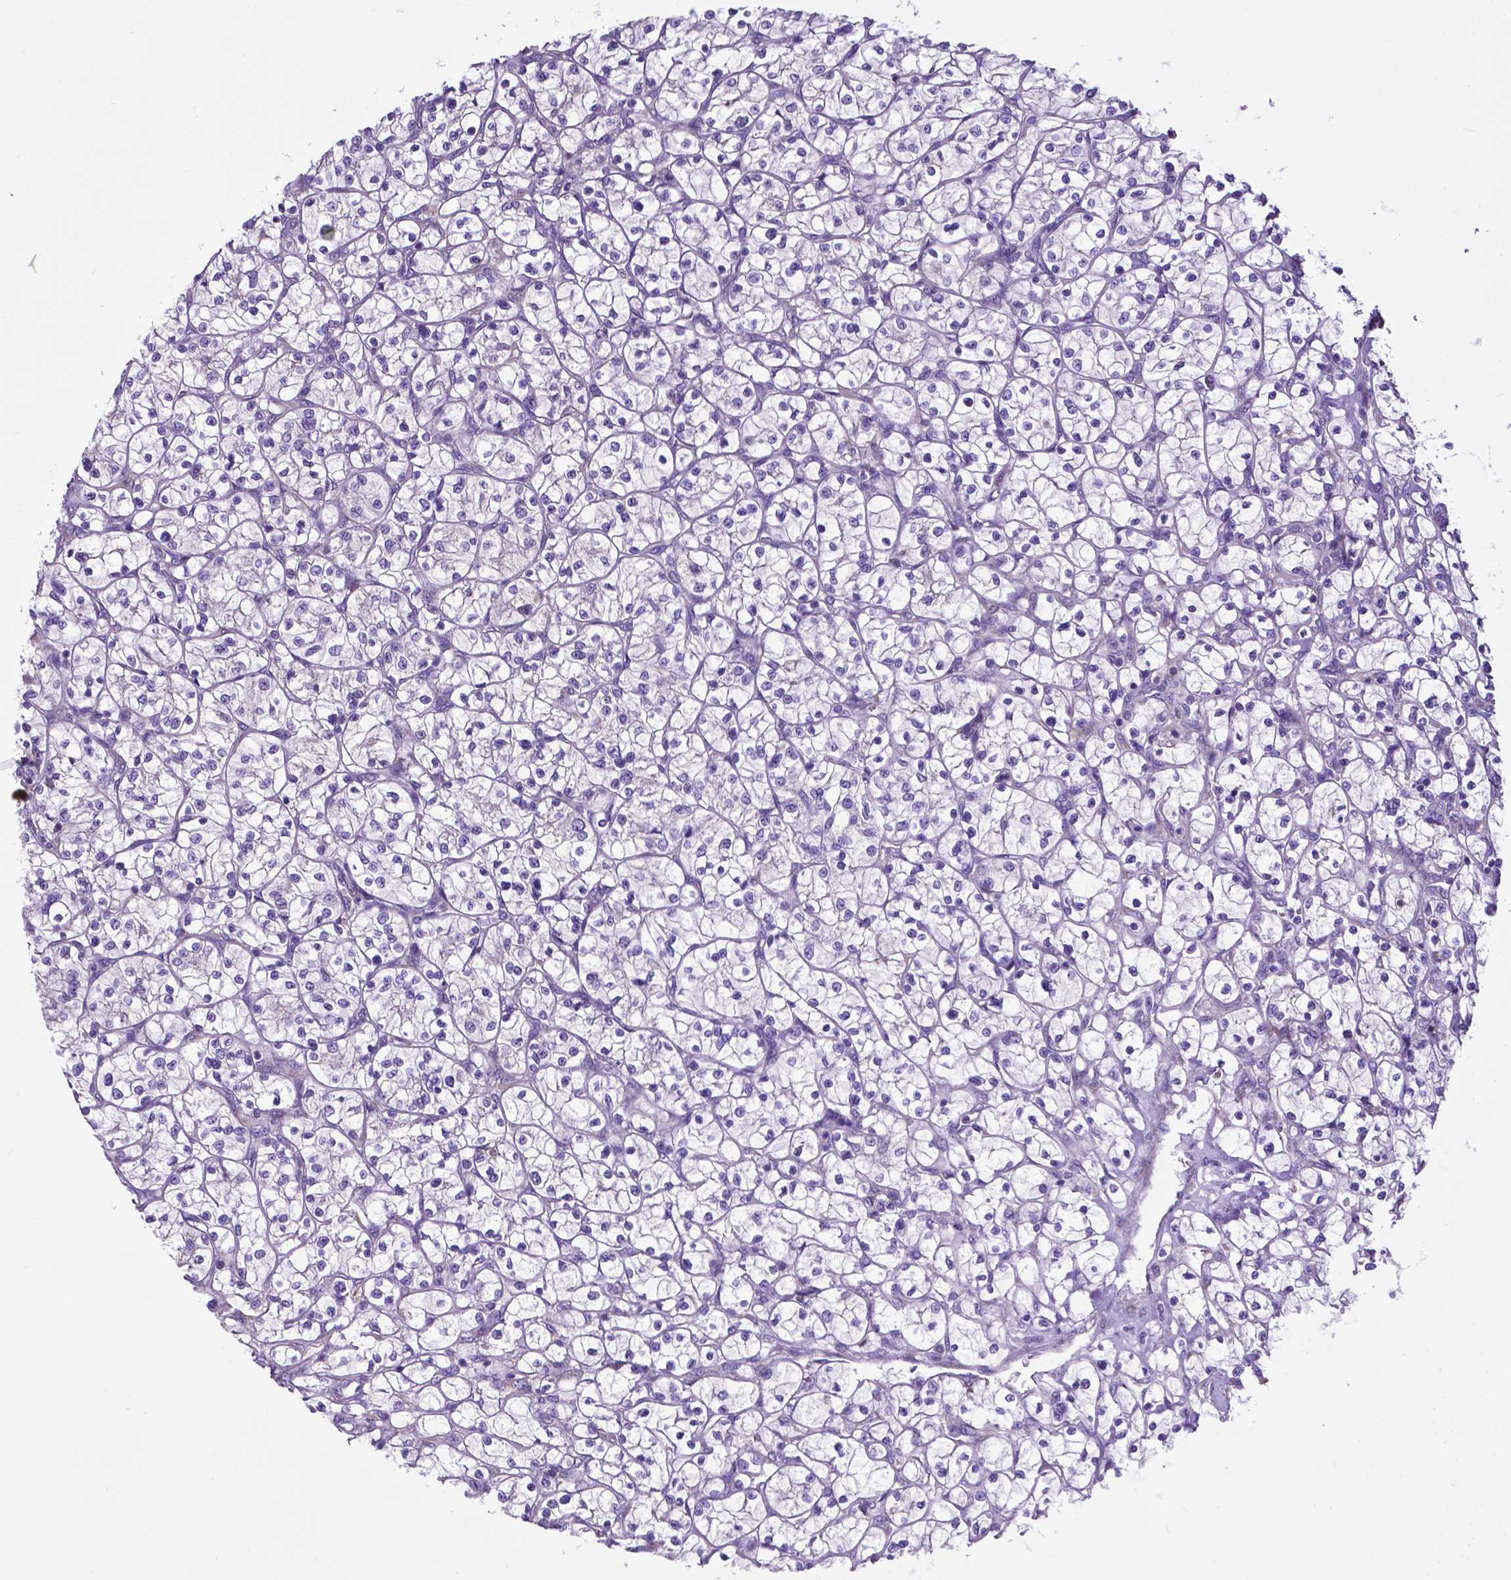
{"staining": {"intensity": "negative", "quantity": "none", "location": "none"}, "tissue": "renal cancer", "cell_type": "Tumor cells", "image_type": "cancer", "snomed": [{"axis": "morphology", "description": "Adenocarcinoma, NOS"}, {"axis": "topography", "description": "Kidney"}], "caption": "Tumor cells show no significant protein expression in renal cancer.", "gene": "RPL6", "patient": {"sex": "female", "age": 64}}